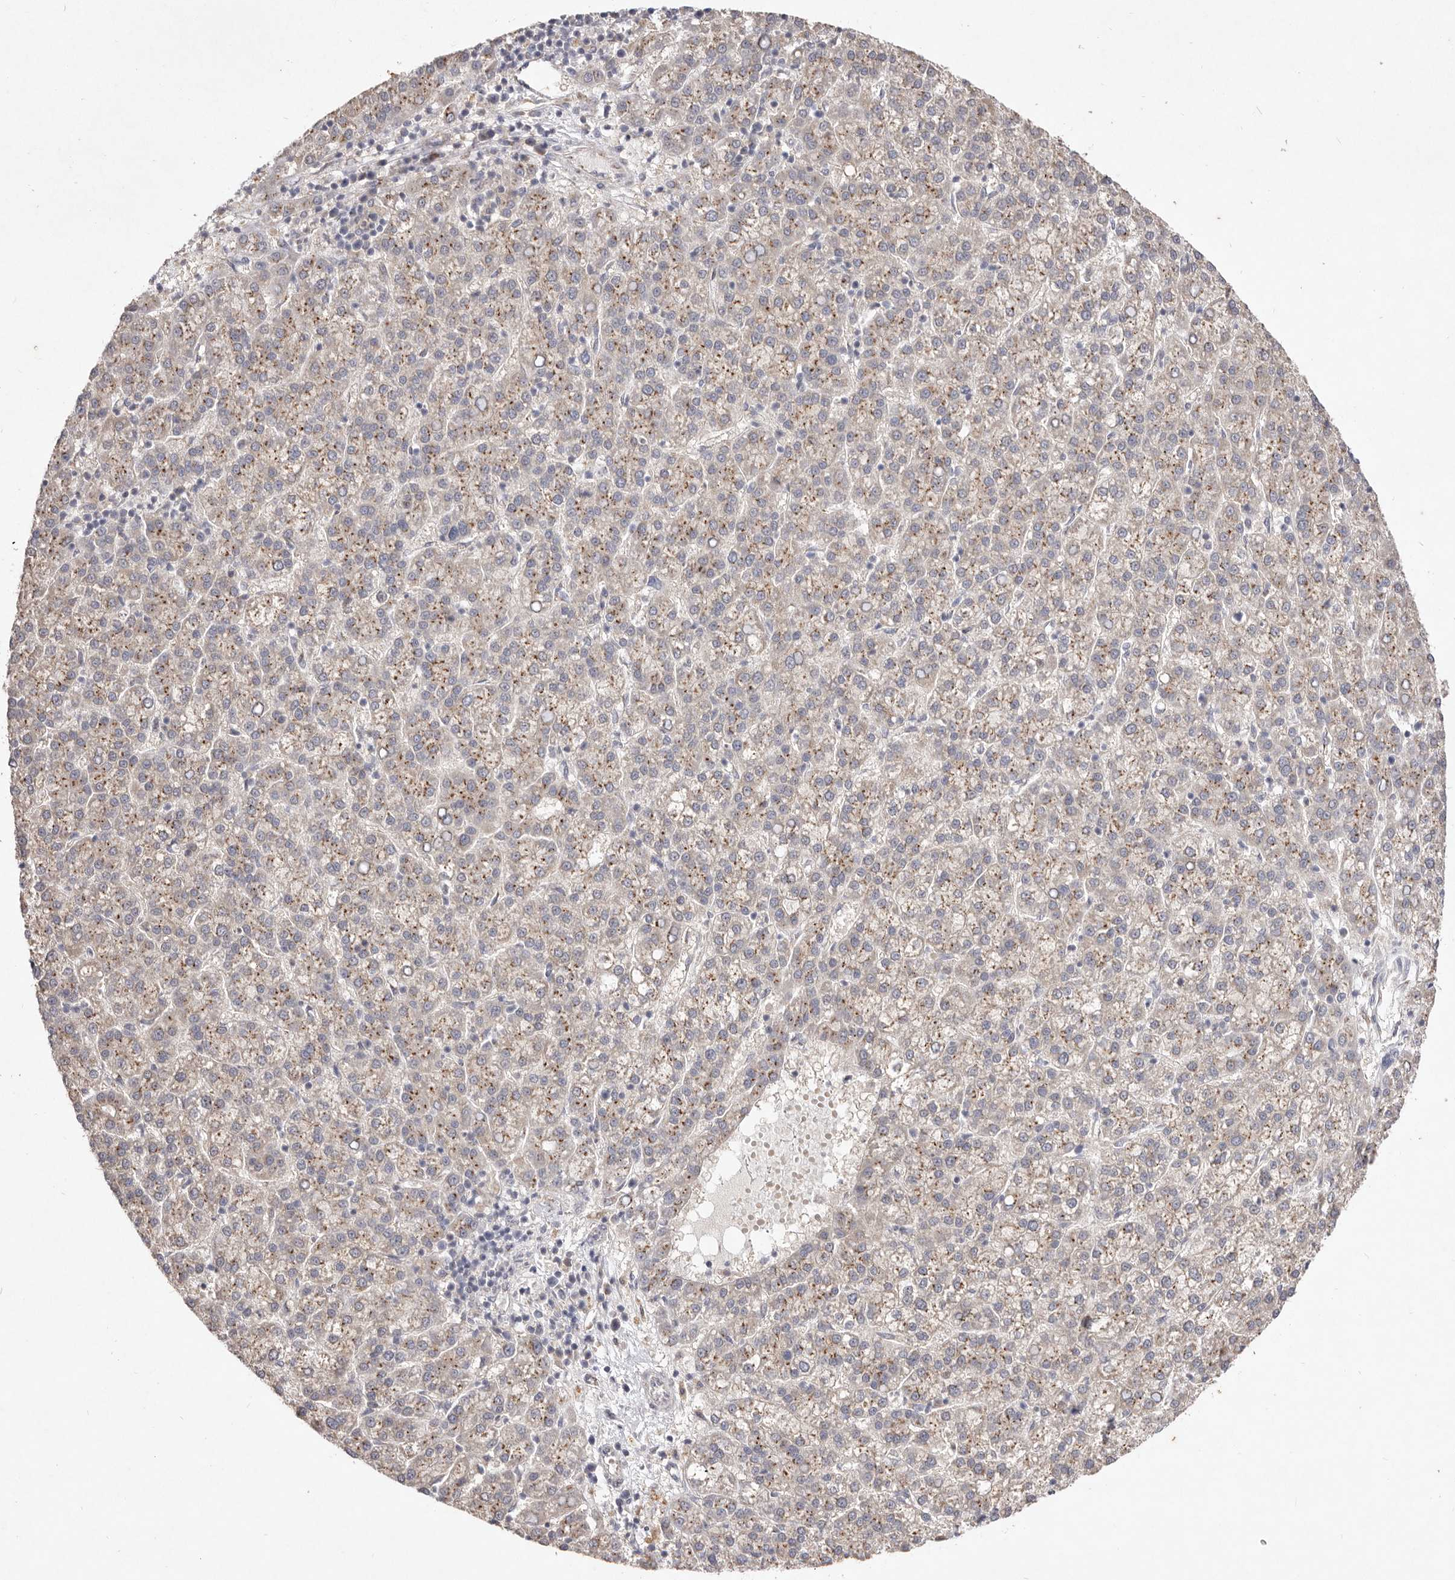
{"staining": {"intensity": "weak", "quantity": ">75%", "location": "cytoplasmic/membranous"}, "tissue": "liver cancer", "cell_type": "Tumor cells", "image_type": "cancer", "snomed": [{"axis": "morphology", "description": "Carcinoma, Hepatocellular, NOS"}, {"axis": "topography", "description": "Liver"}], "caption": "A brown stain labels weak cytoplasmic/membranous staining of a protein in human hepatocellular carcinoma (liver) tumor cells. Using DAB (3,3'-diaminobenzidine) (brown) and hematoxylin (blue) stains, captured at high magnification using brightfield microscopy.", "gene": "USP24", "patient": {"sex": "female", "age": 58}}